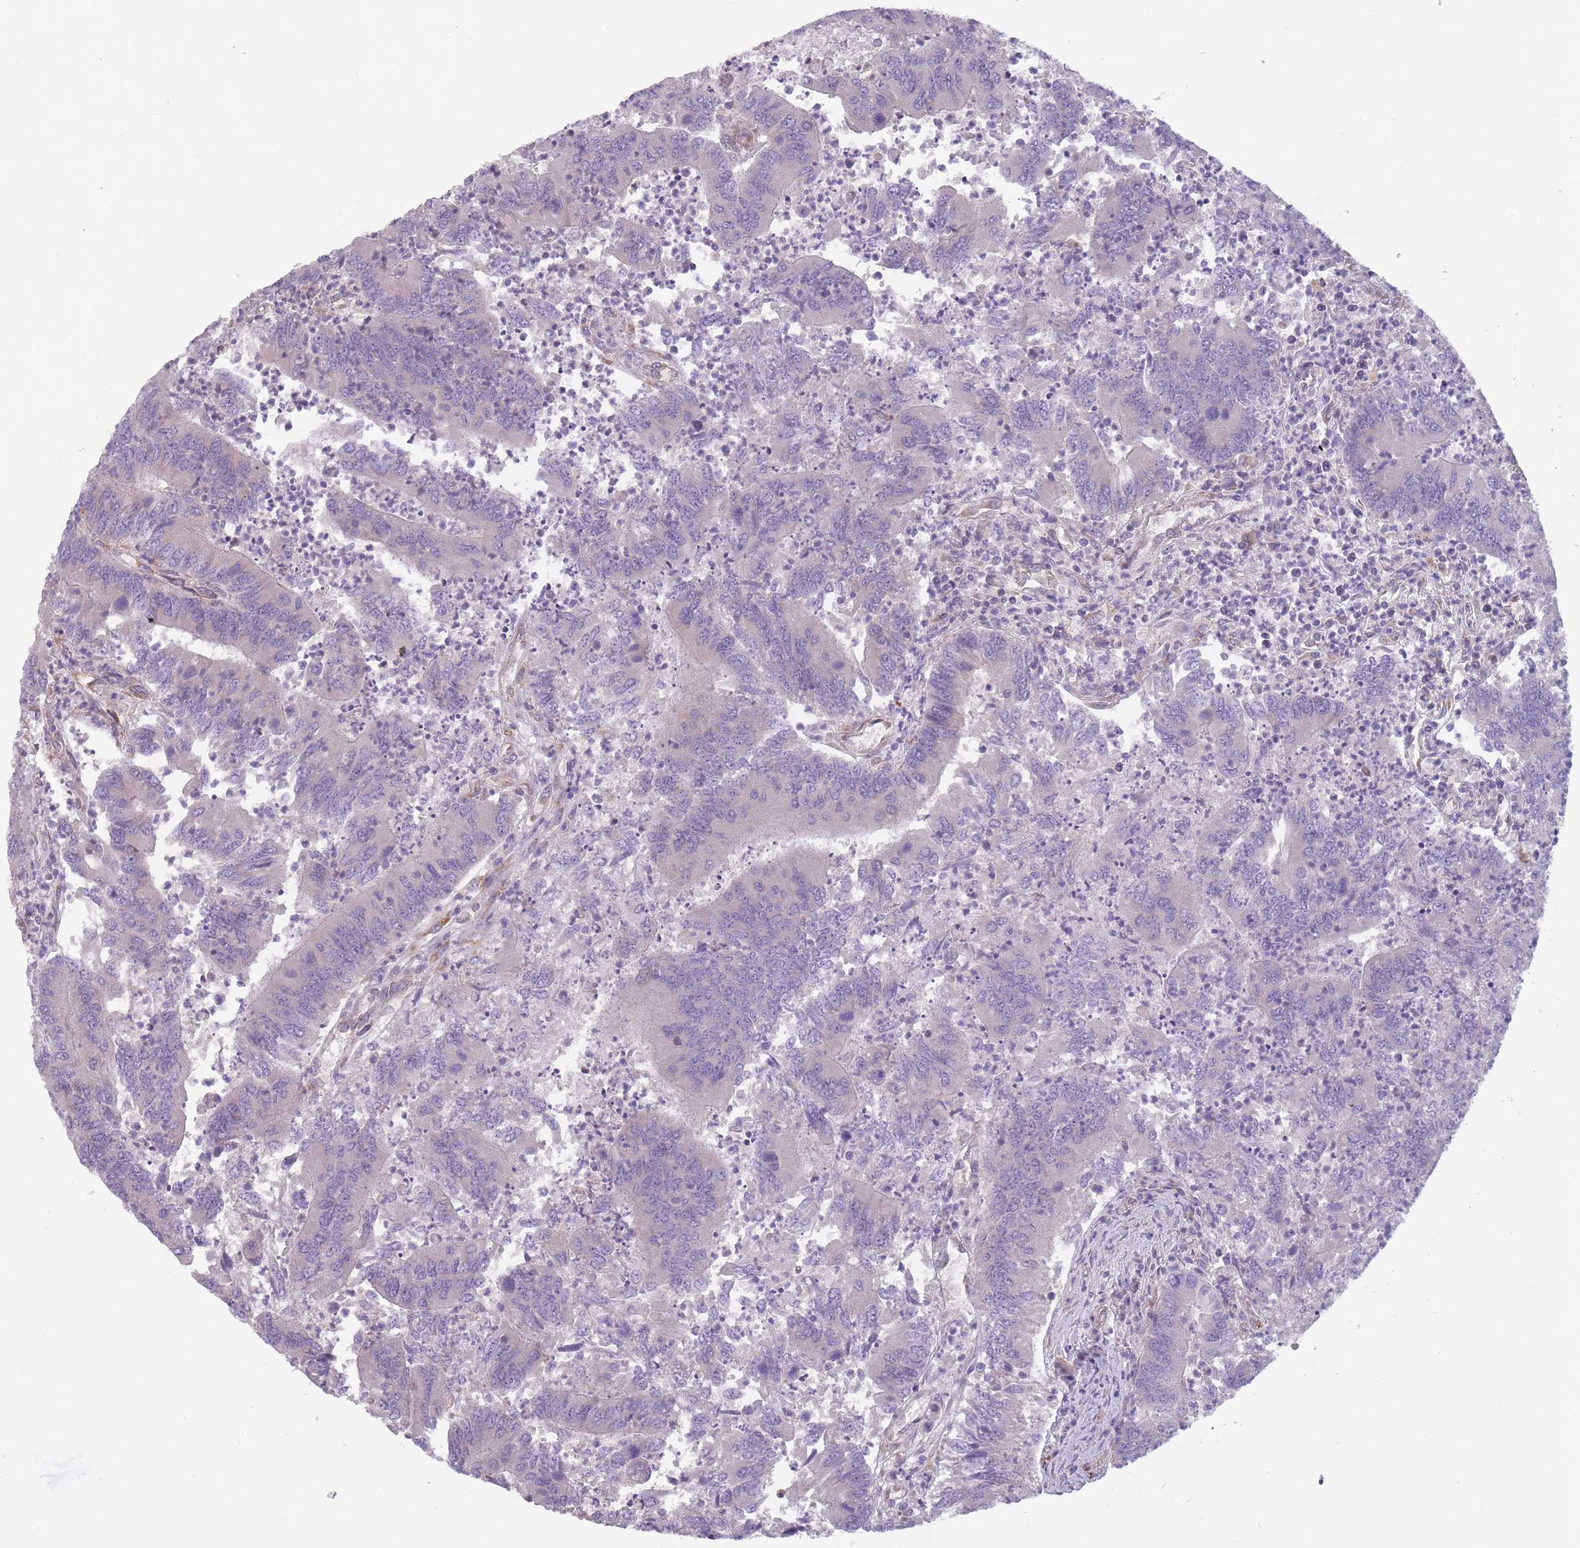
{"staining": {"intensity": "negative", "quantity": "none", "location": "none"}, "tissue": "colorectal cancer", "cell_type": "Tumor cells", "image_type": "cancer", "snomed": [{"axis": "morphology", "description": "Adenocarcinoma, NOS"}, {"axis": "topography", "description": "Colon"}], "caption": "IHC photomicrograph of neoplastic tissue: colorectal cancer stained with DAB (3,3'-diaminobenzidine) demonstrates no significant protein positivity in tumor cells.", "gene": "ITPKC", "patient": {"sex": "female", "age": 67}}